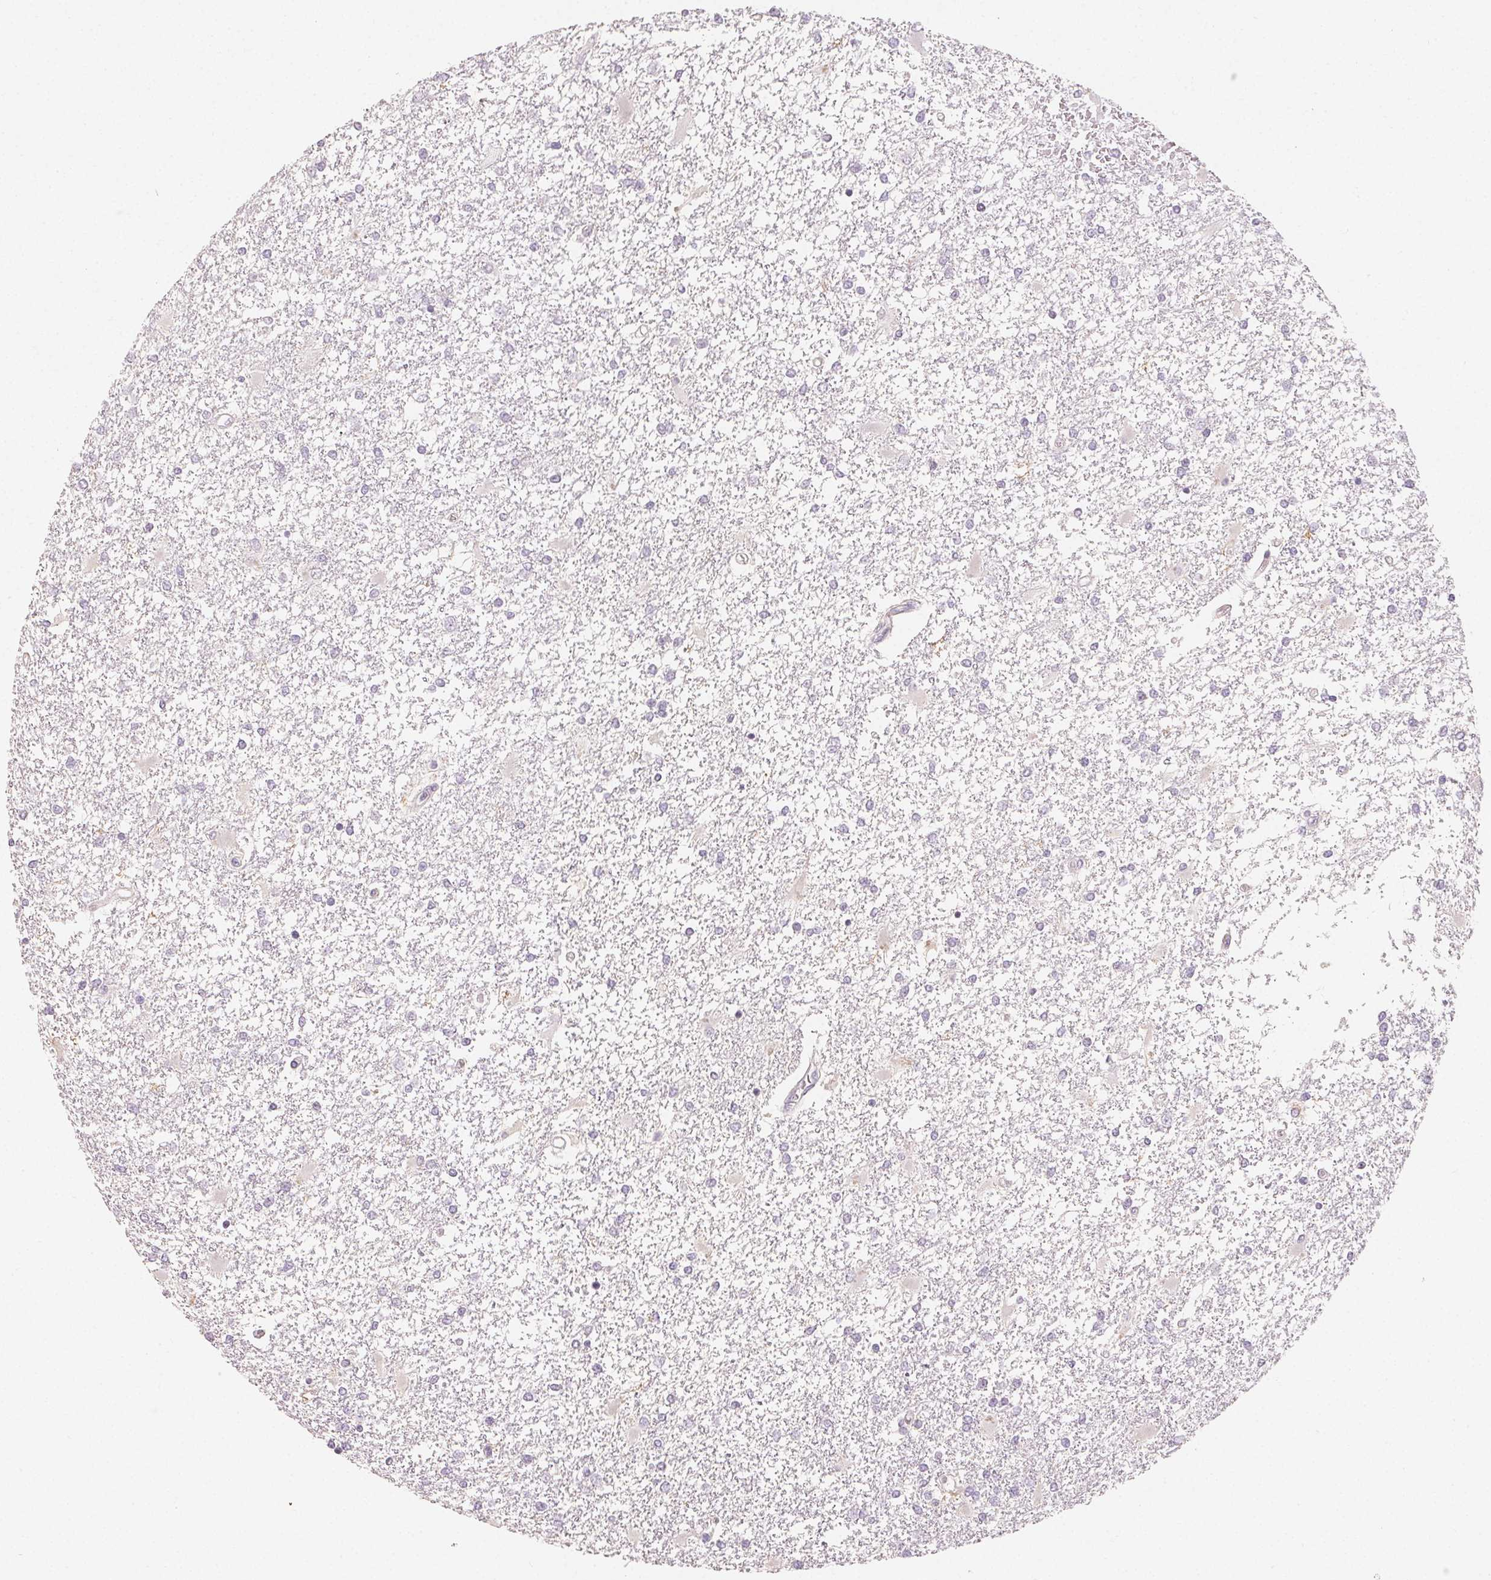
{"staining": {"intensity": "negative", "quantity": "none", "location": "none"}, "tissue": "glioma", "cell_type": "Tumor cells", "image_type": "cancer", "snomed": [{"axis": "morphology", "description": "Glioma, malignant, High grade"}, {"axis": "topography", "description": "Cerebral cortex"}], "caption": "This histopathology image is of glioma stained with immunohistochemistry to label a protein in brown with the nuclei are counter-stained blue. There is no positivity in tumor cells.", "gene": "LVRN", "patient": {"sex": "male", "age": 79}}